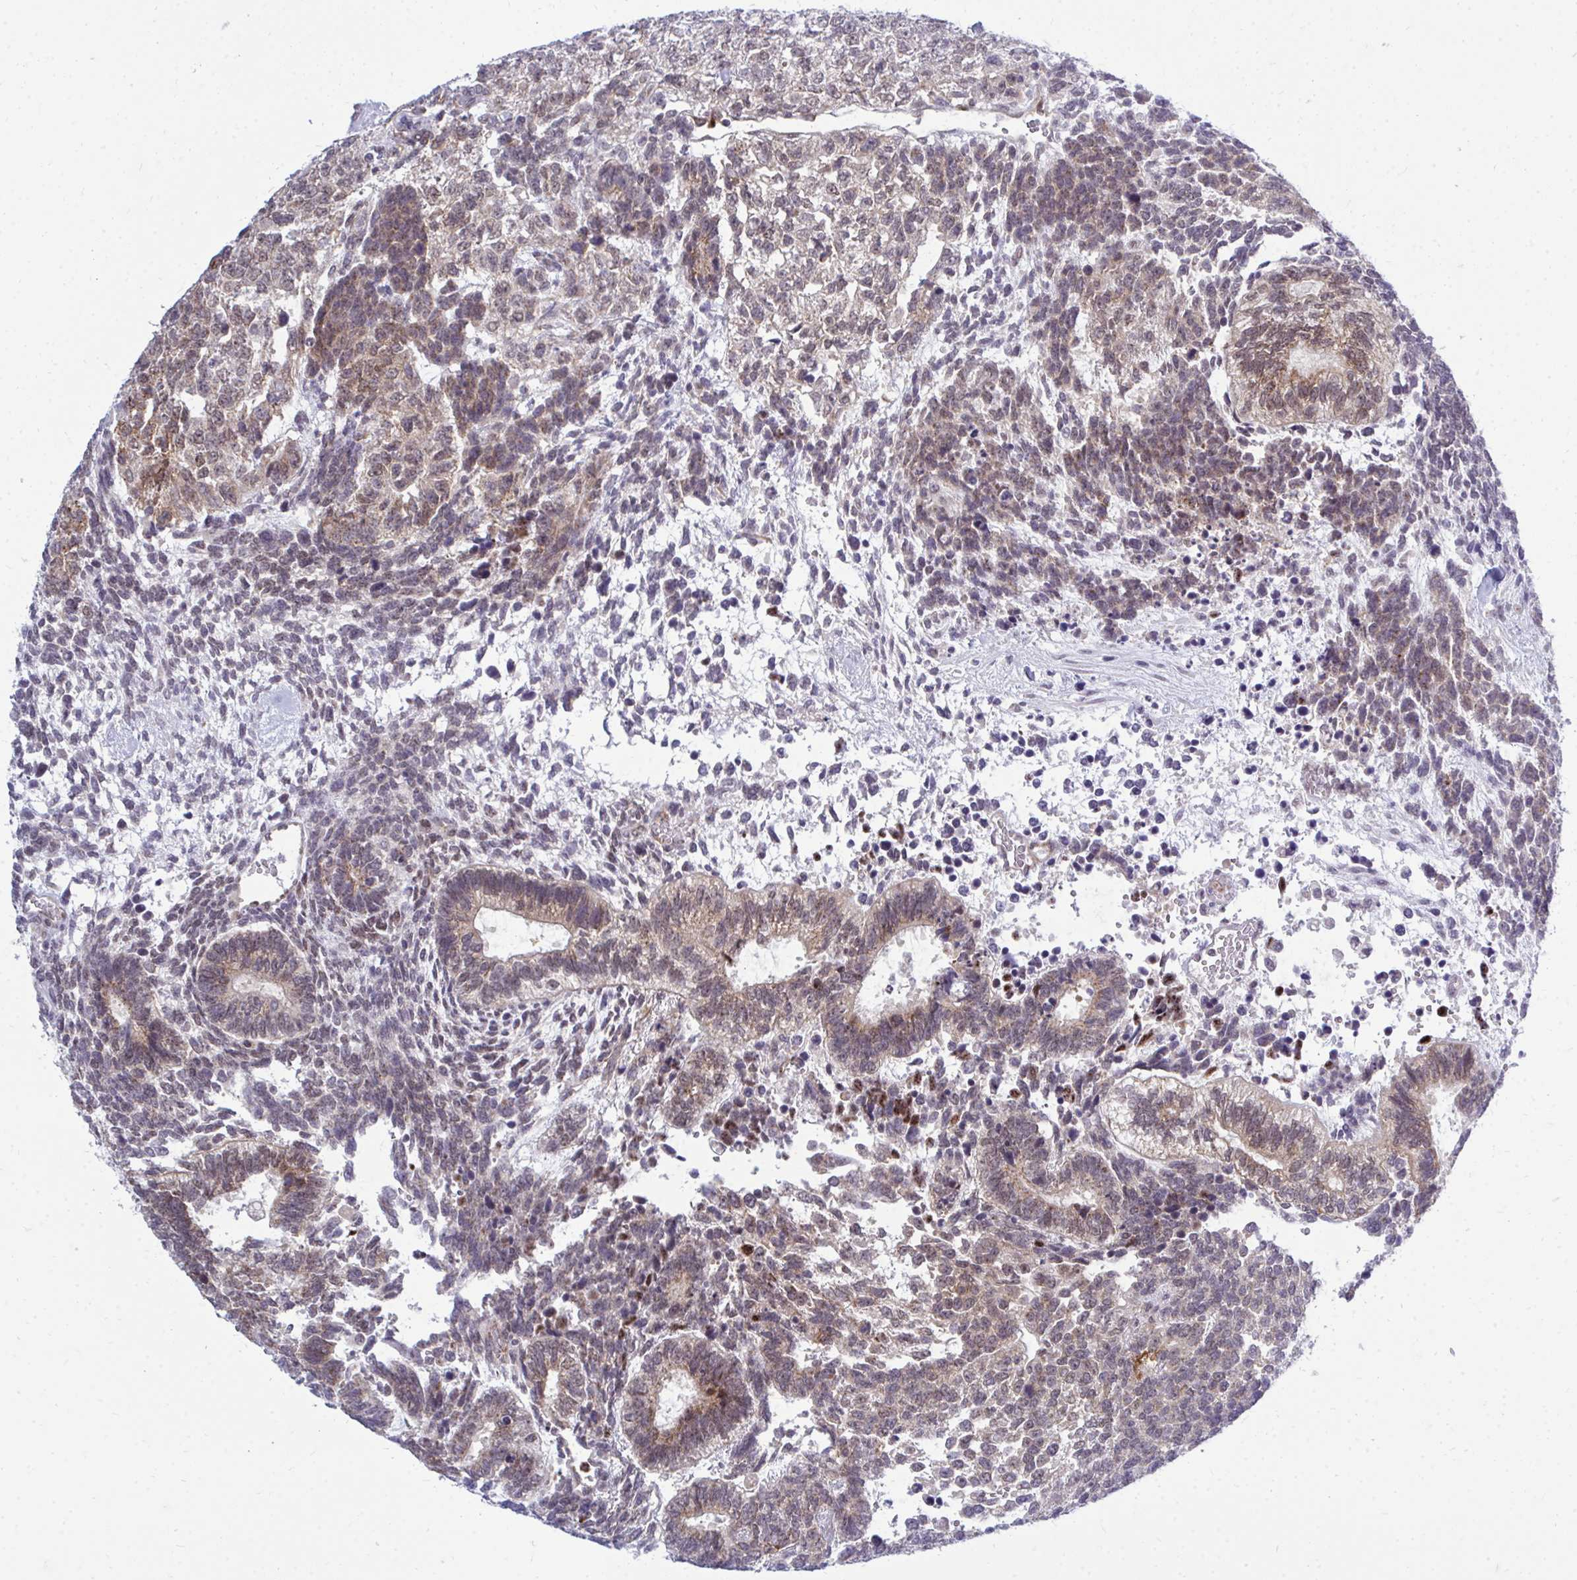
{"staining": {"intensity": "weak", "quantity": ">75%", "location": "cytoplasmic/membranous"}, "tissue": "testis cancer", "cell_type": "Tumor cells", "image_type": "cancer", "snomed": [{"axis": "morphology", "description": "Carcinoma, Embryonal, NOS"}, {"axis": "topography", "description": "Testis"}], "caption": "A photomicrograph of human testis cancer stained for a protein reveals weak cytoplasmic/membranous brown staining in tumor cells.", "gene": "ACSL5", "patient": {"sex": "male", "age": 23}}